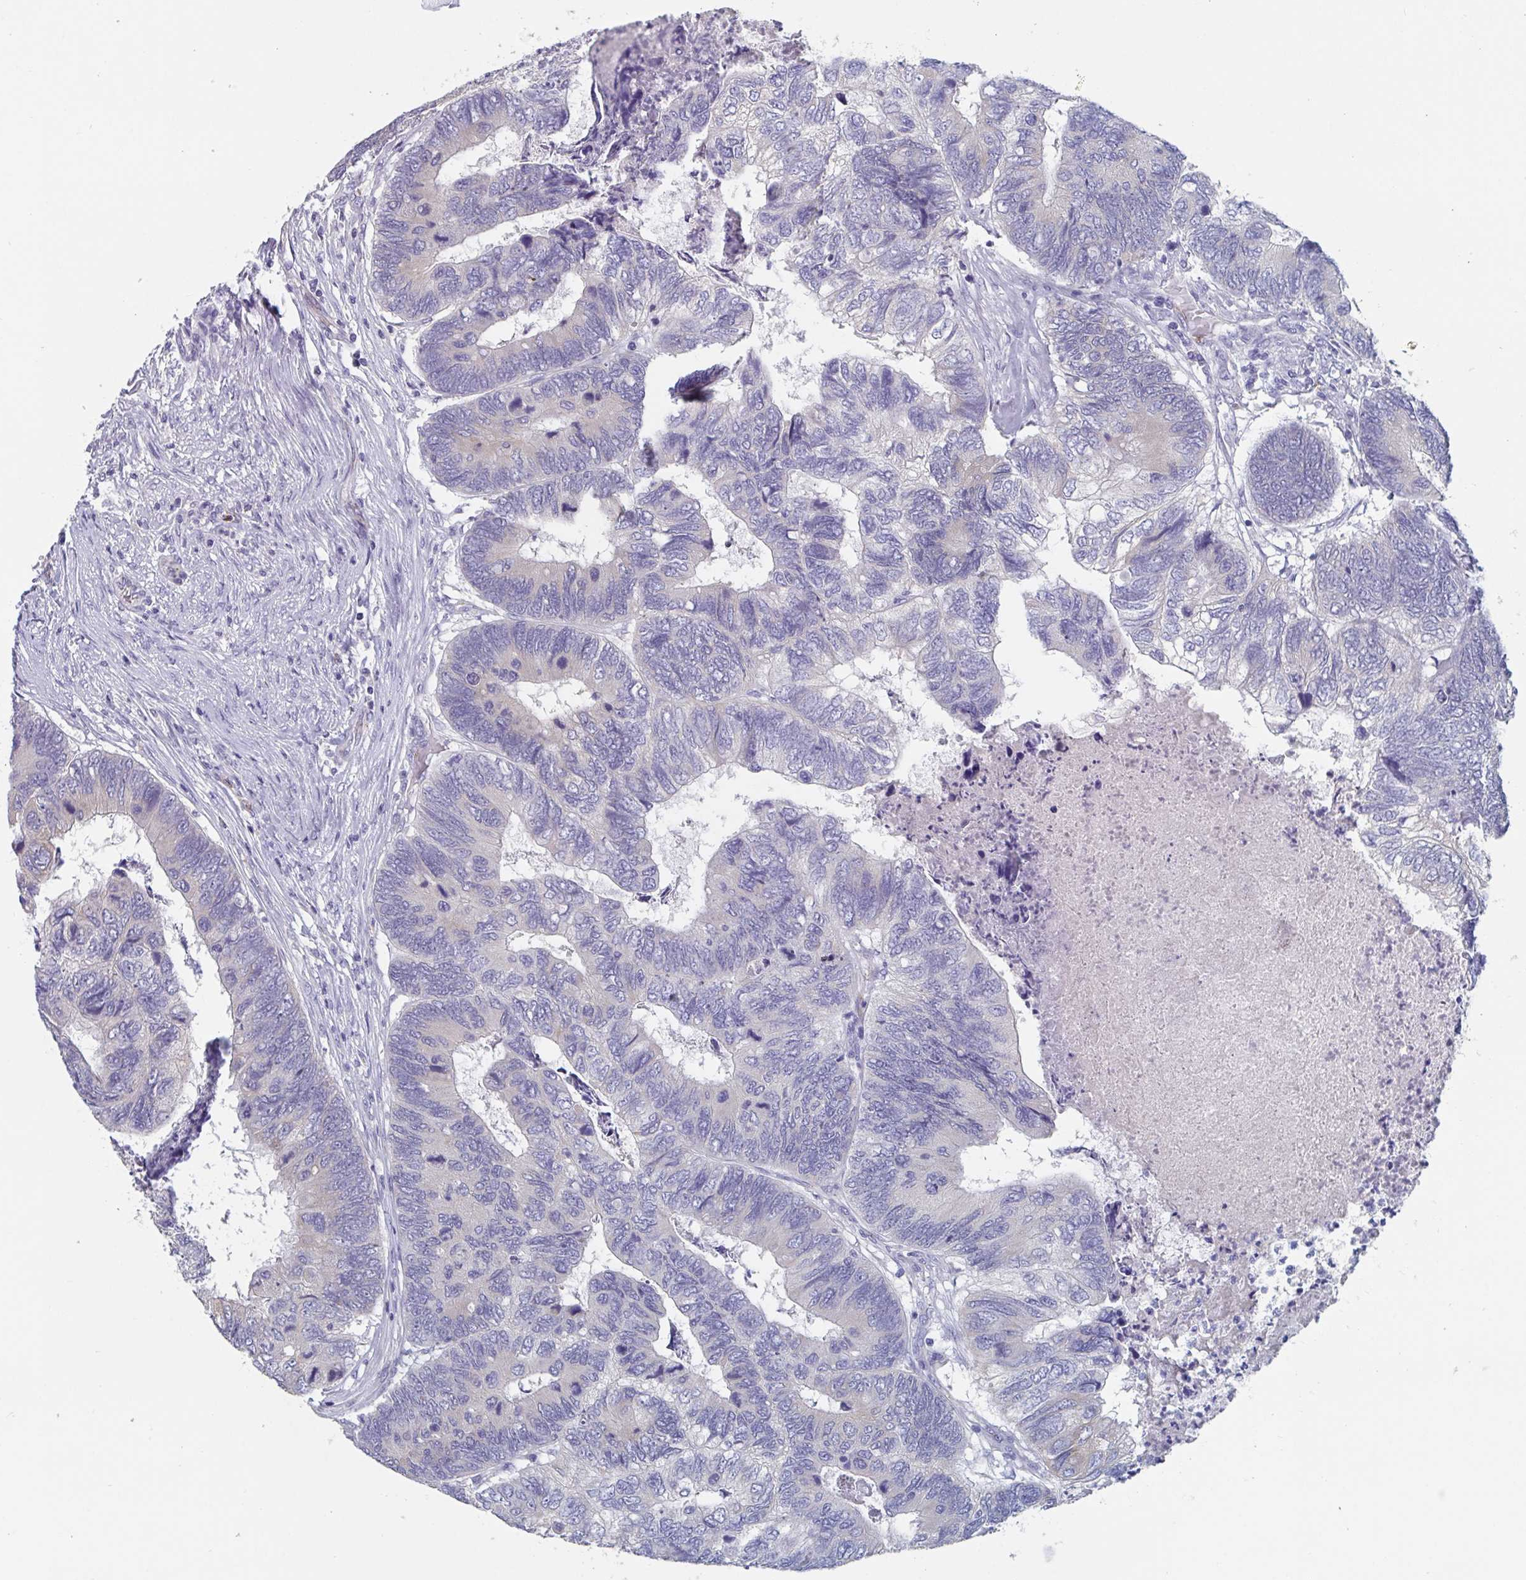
{"staining": {"intensity": "negative", "quantity": "none", "location": "none"}, "tissue": "colorectal cancer", "cell_type": "Tumor cells", "image_type": "cancer", "snomed": [{"axis": "morphology", "description": "Adenocarcinoma, NOS"}, {"axis": "topography", "description": "Colon"}], "caption": "Immunohistochemistry (IHC) micrograph of colorectal adenocarcinoma stained for a protein (brown), which displays no expression in tumor cells.", "gene": "ABHD16A", "patient": {"sex": "female", "age": 67}}